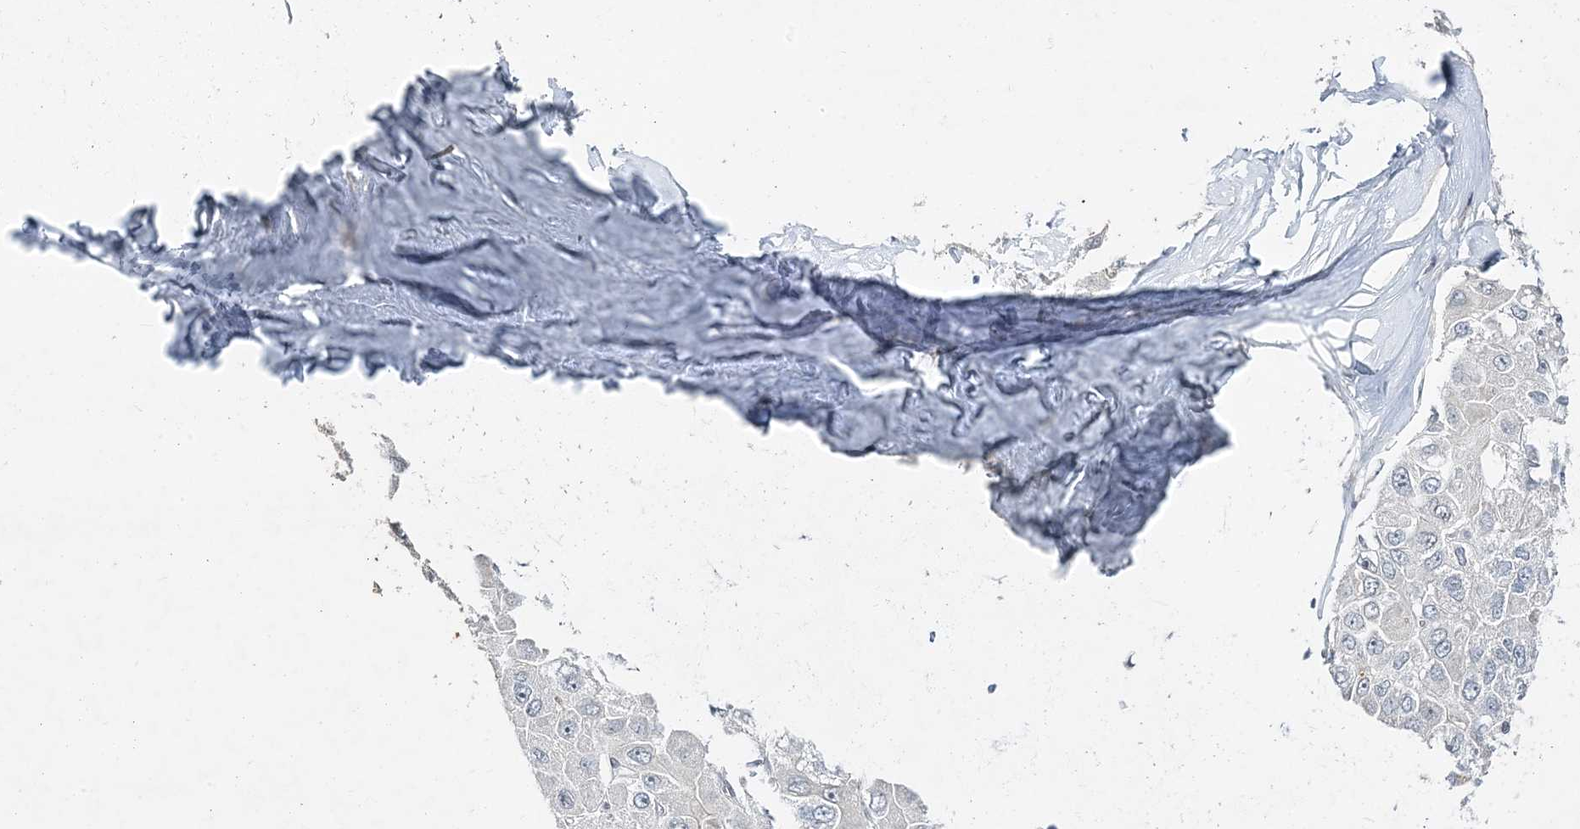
{"staining": {"intensity": "negative", "quantity": "none", "location": "none"}, "tissue": "liver cancer", "cell_type": "Tumor cells", "image_type": "cancer", "snomed": [{"axis": "morphology", "description": "Carcinoma, Hepatocellular, NOS"}, {"axis": "topography", "description": "Liver"}], "caption": "High magnification brightfield microscopy of liver cancer (hepatocellular carcinoma) stained with DAB (brown) and counterstained with hematoxylin (blue): tumor cells show no significant staining.", "gene": "LEXM", "patient": {"sex": "male", "age": 80}}